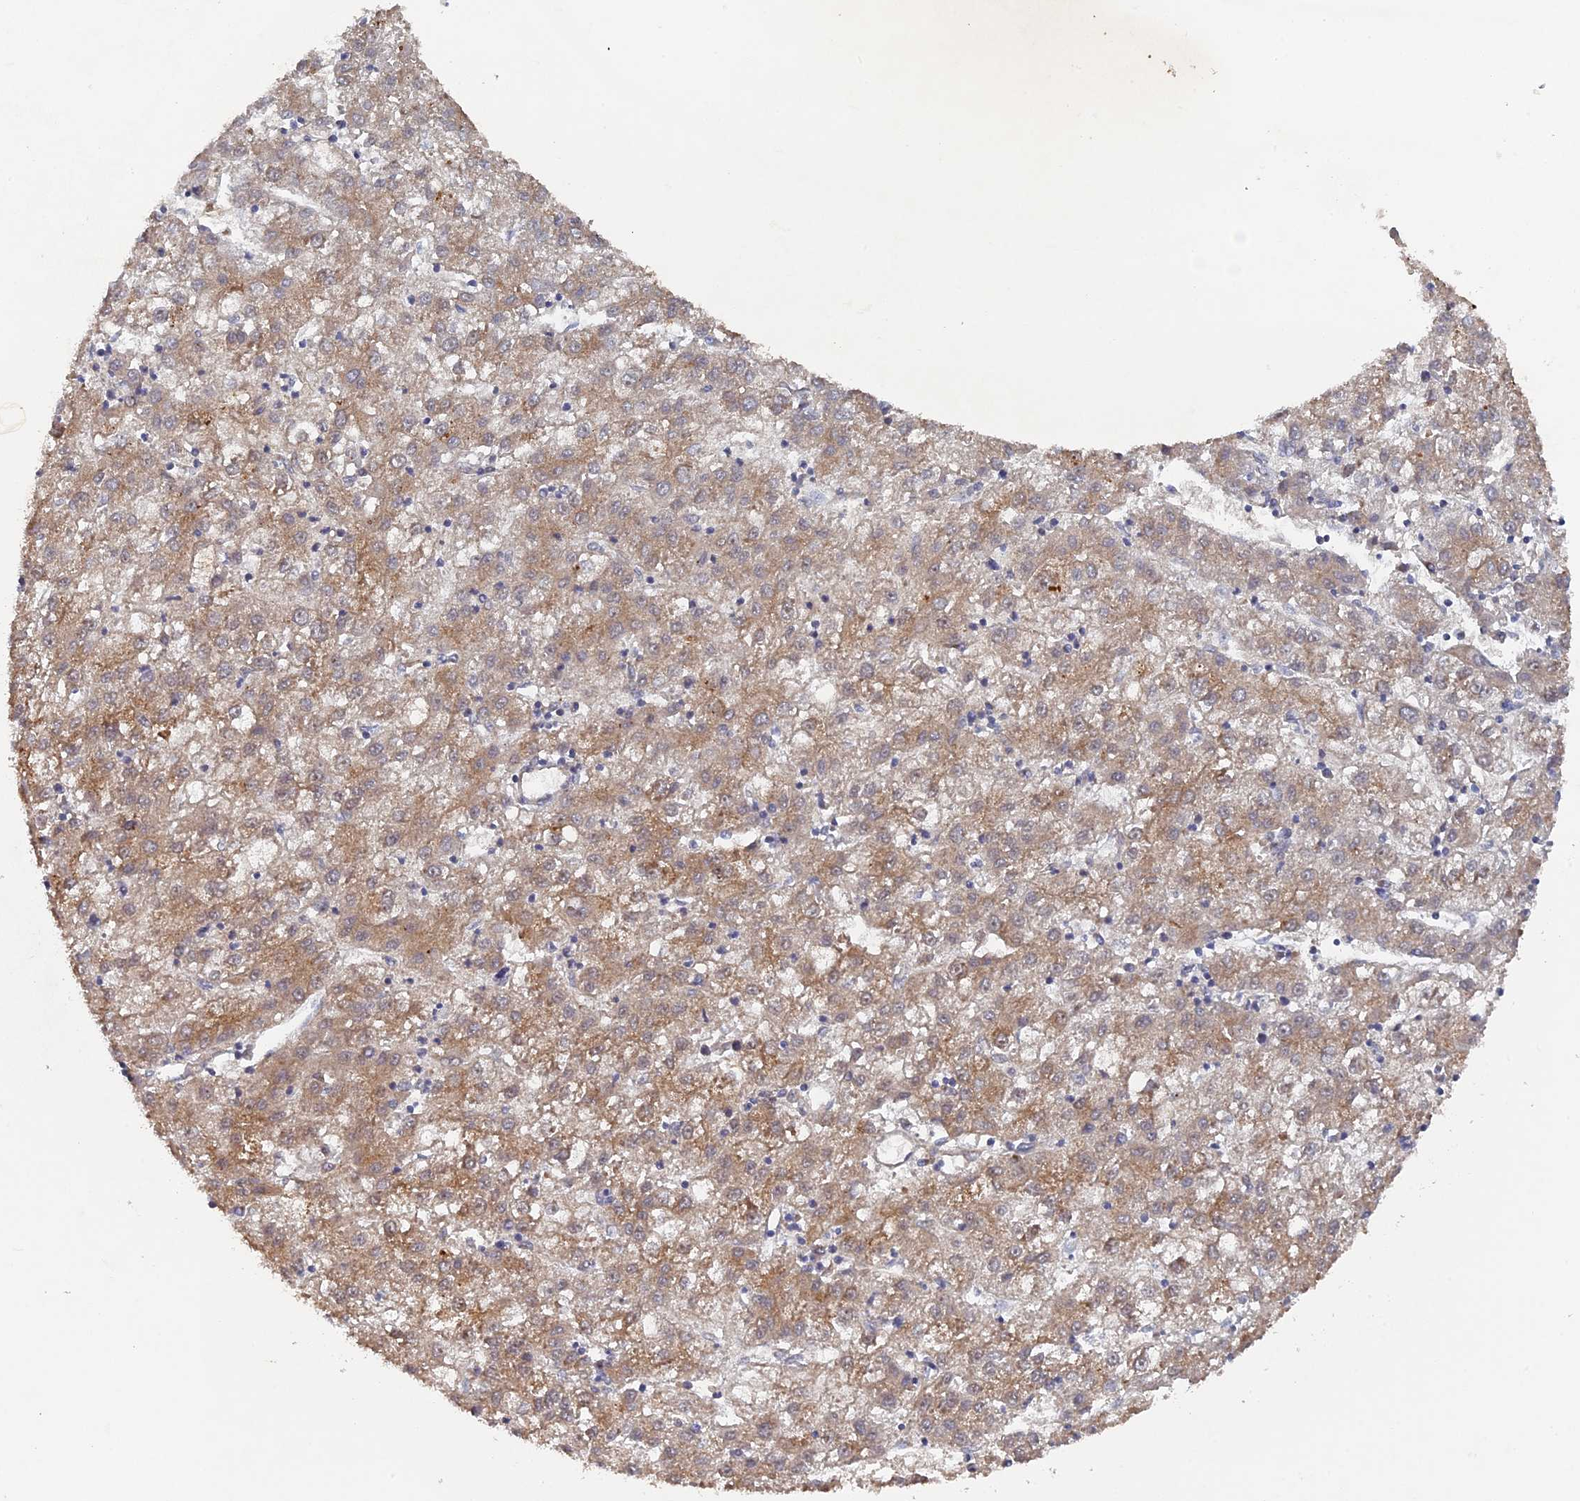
{"staining": {"intensity": "moderate", "quantity": ">75%", "location": "cytoplasmic/membranous"}, "tissue": "liver cancer", "cell_type": "Tumor cells", "image_type": "cancer", "snomed": [{"axis": "morphology", "description": "Carcinoma, Hepatocellular, NOS"}, {"axis": "topography", "description": "Liver"}], "caption": "Liver hepatocellular carcinoma stained with a brown dye exhibits moderate cytoplasmic/membranous positive positivity in about >75% of tumor cells.", "gene": "VPS37C", "patient": {"sex": "male", "age": 72}}